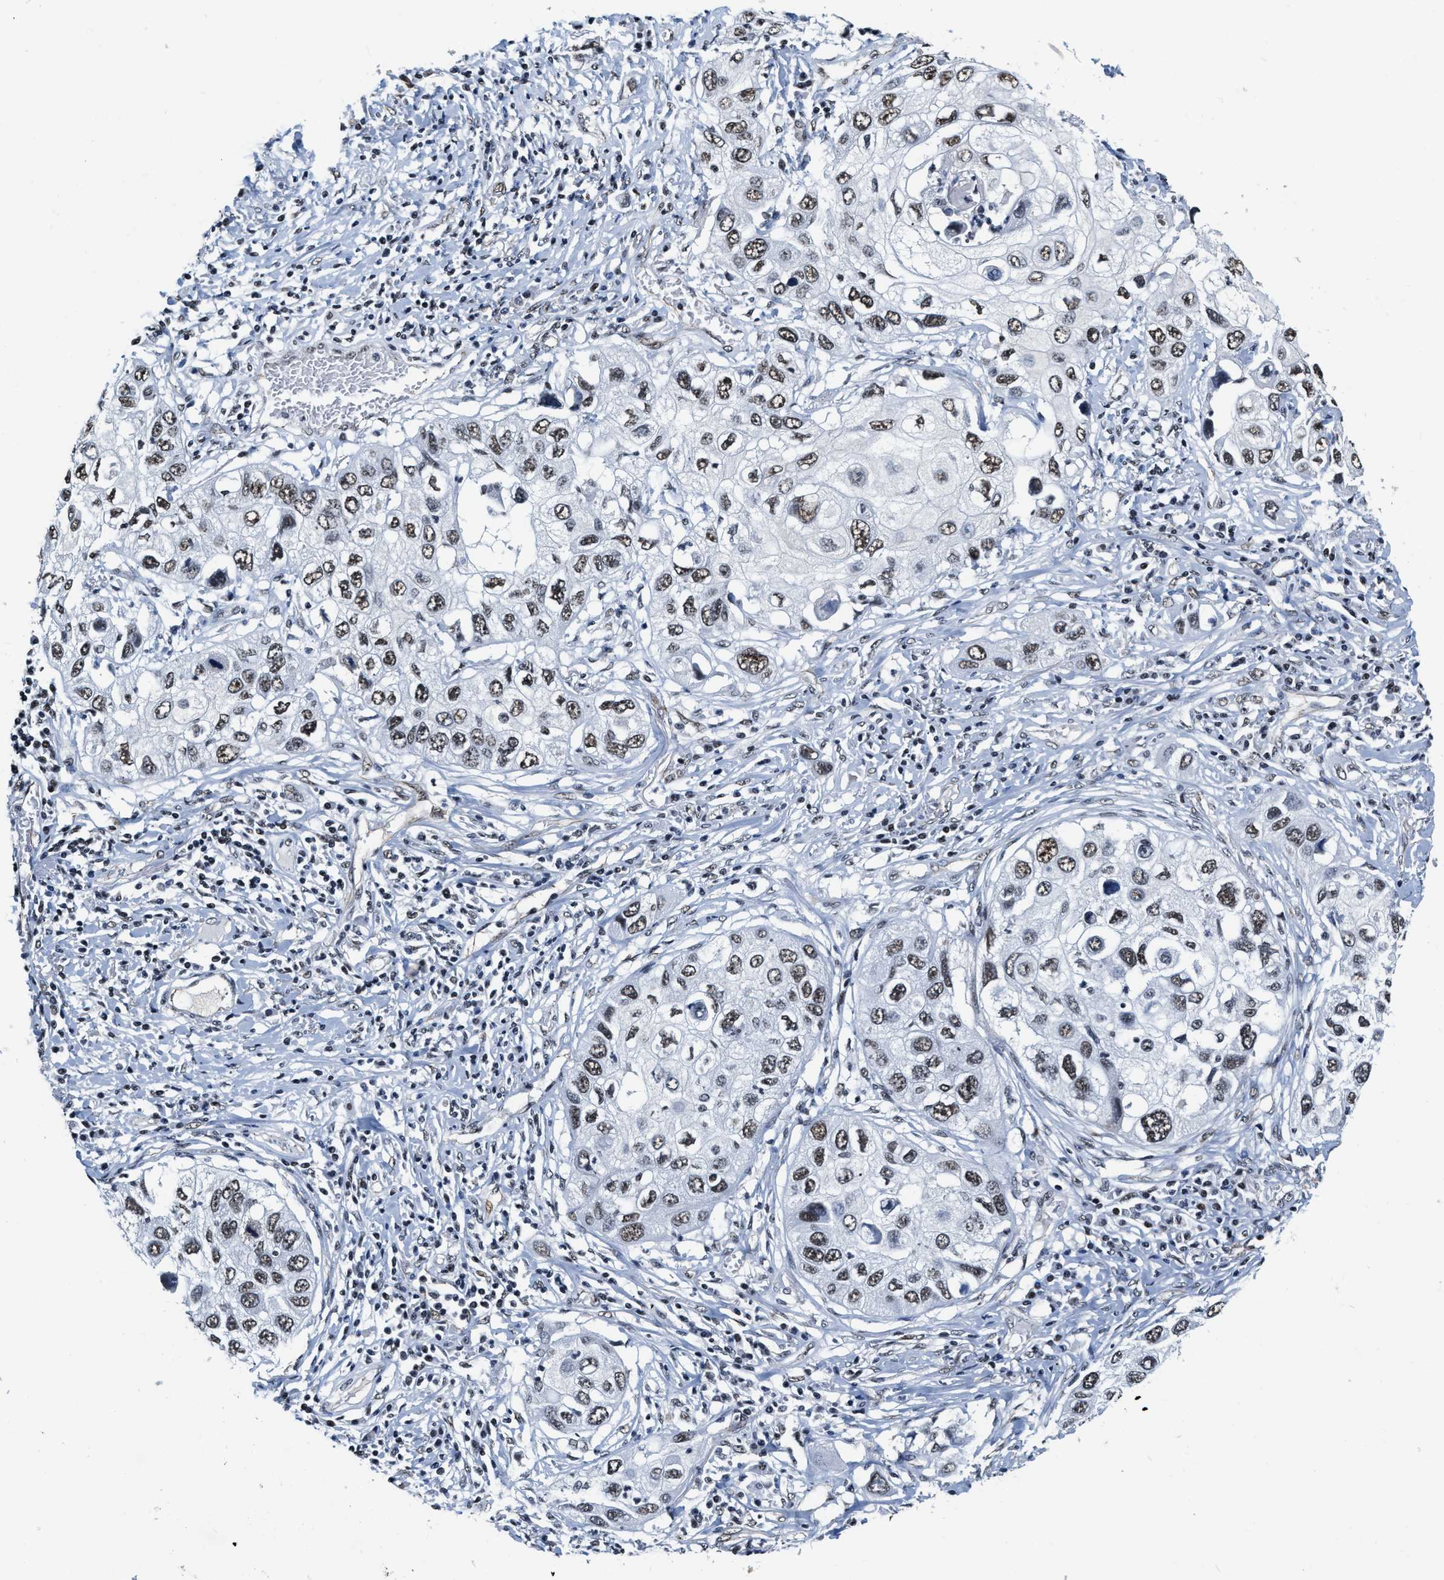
{"staining": {"intensity": "moderate", "quantity": ">75%", "location": "nuclear"}, "tissue": "lung cancer", "cell_type": "Tumor cells", "image_type": "cancer", "snomed": [{"axis": "morphology", "description": "Squamous cell carcinoma, NOS"}, {"axis": "topography", "description": "Lung"}], "caption": "Human lung squamous cell carcinoma stained for a protein (brown) reveals moderate nuclear positive staining in about >75% of tumor cells.", "gene": "CCNE1", "patient": {"sex": "male", "age": 71}}